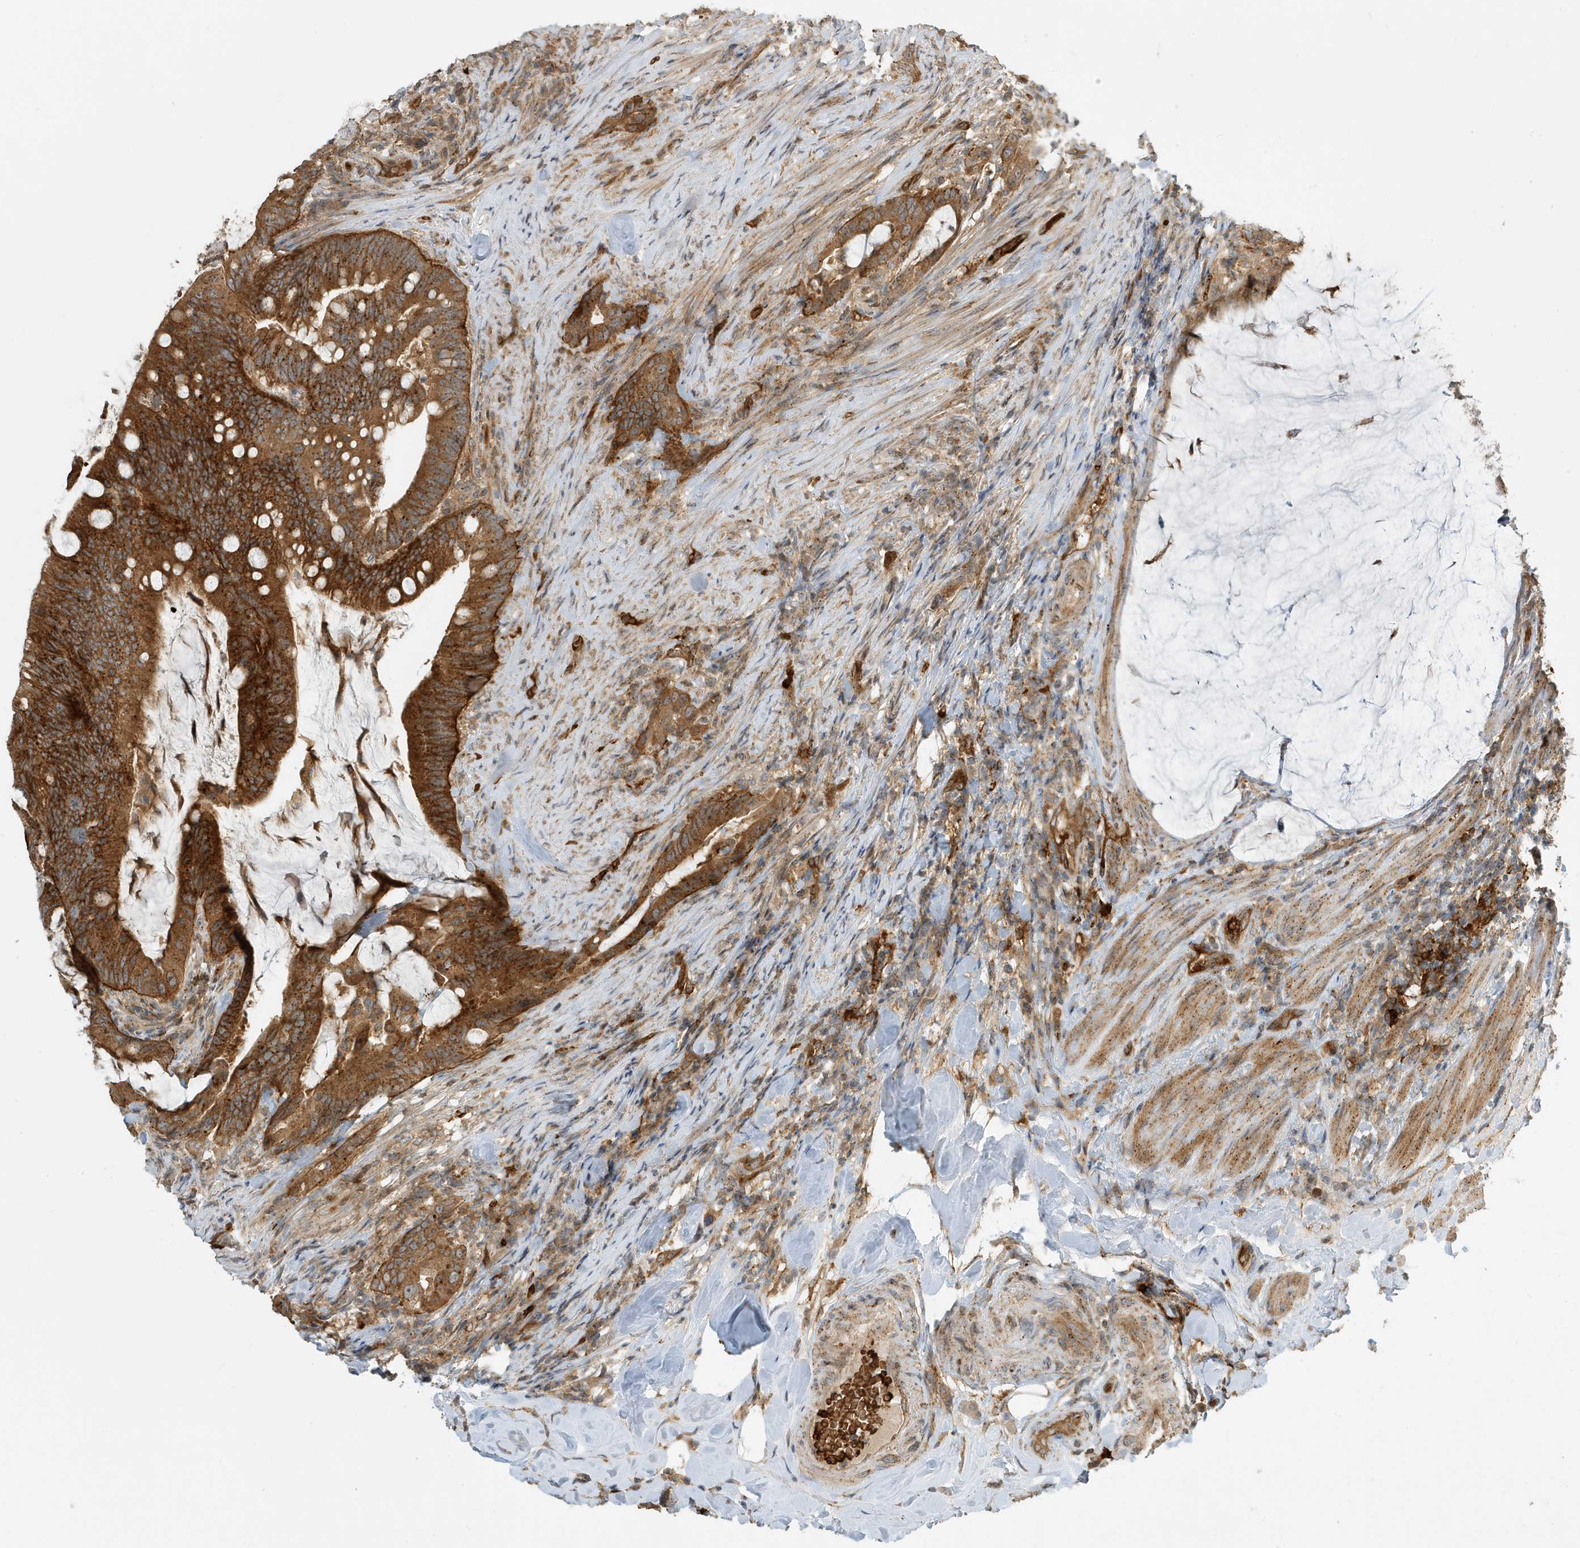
{"staining": {"intensity": "strong", "quantity": ">75%", "location": "cytoplasmic/membranous"}, "tissue": "colorectal cancer", "cell_type": "Tumor cells", "image_type": "cancer", "snomed": [{"axis": "morphology", "description": "Adenocarcinoma, NOS"}, {"axis": "topography", "description": "Colon"}], "caption": "Colorectal cancer stained for a protein (brown) demonstrates strong cytoplasmic/membranous positive staining in approximately >75% of tumor cells.", "gene": "FYCO1", "patient": {"sex": "female", "age": 66}}